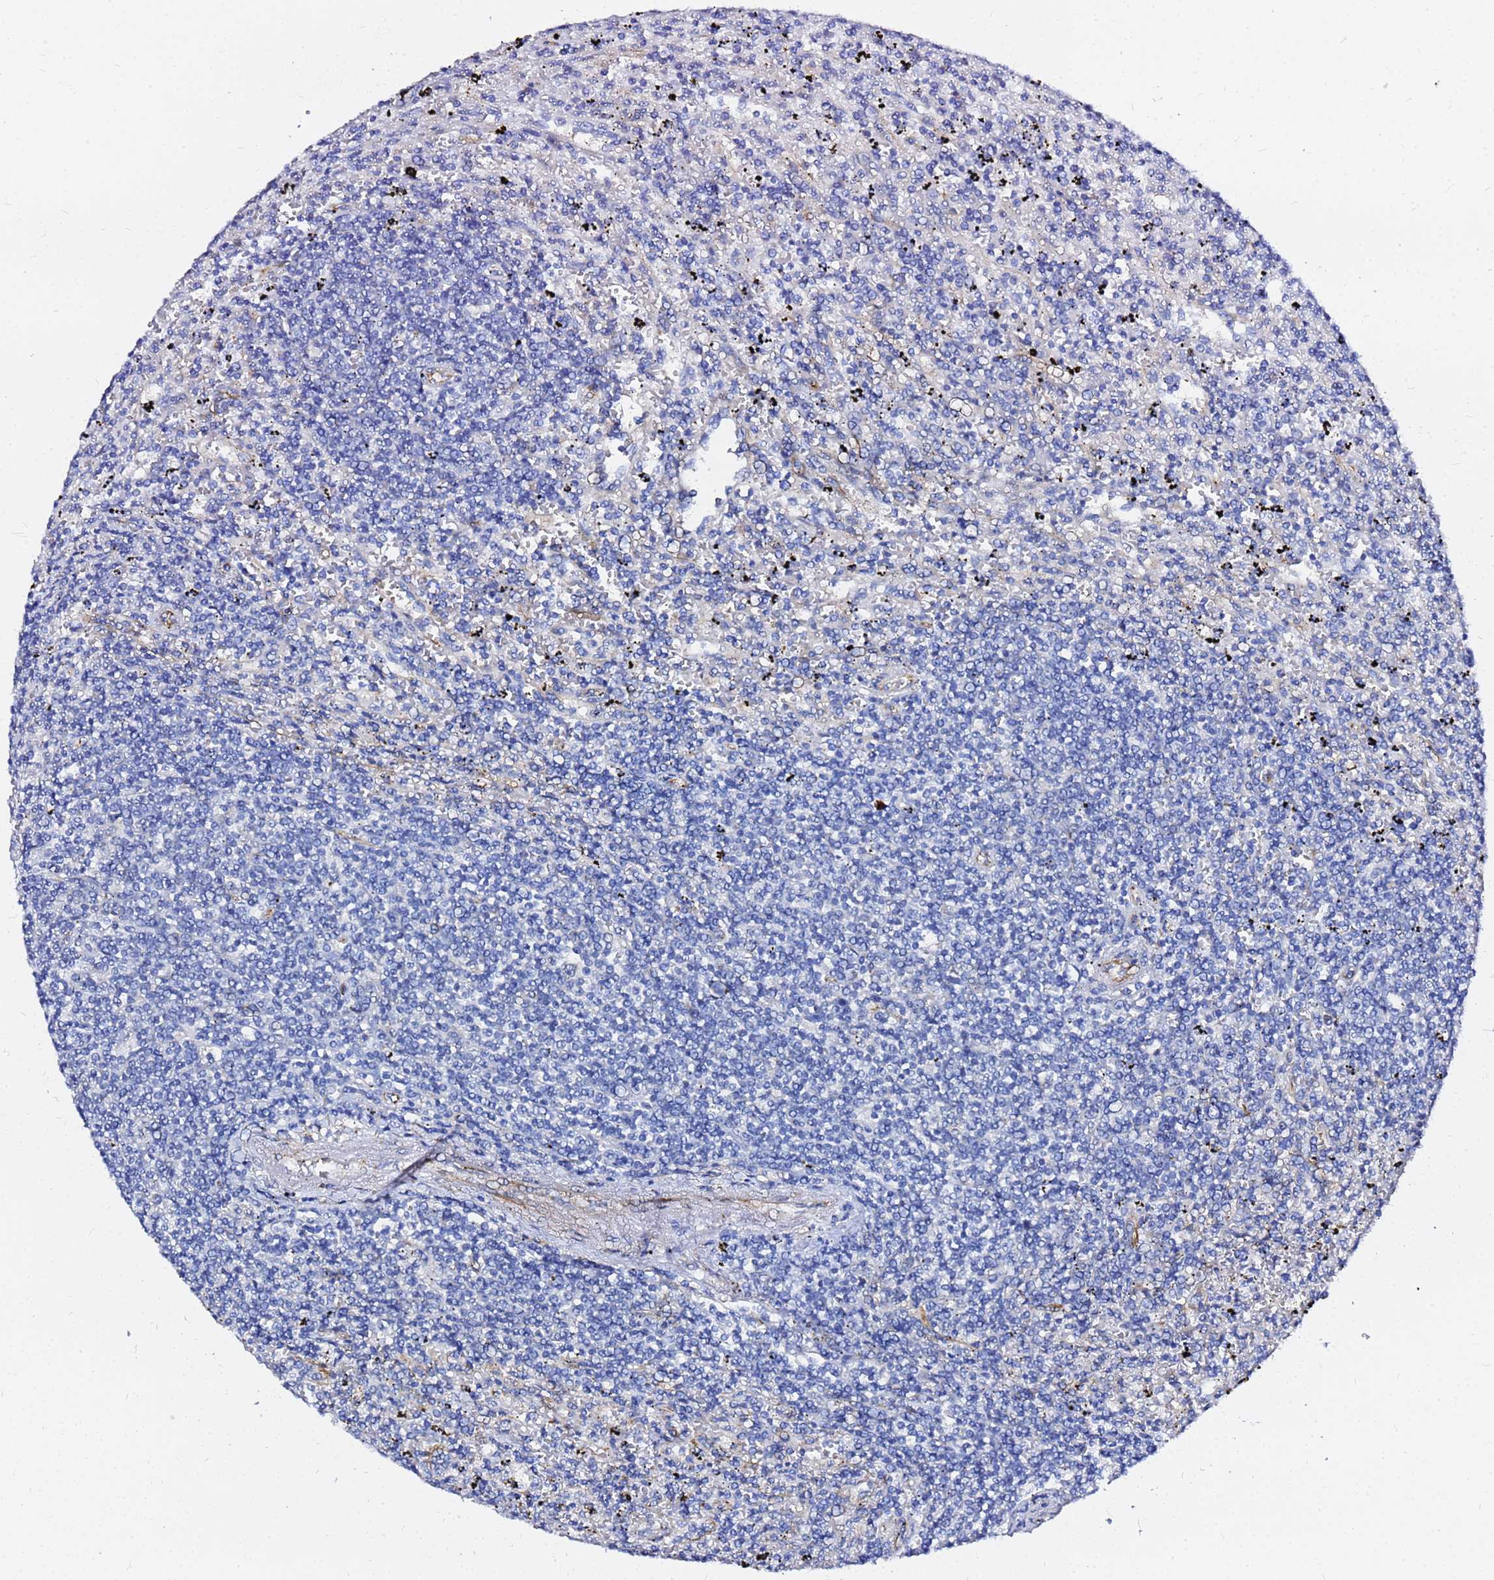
{"staining": {"intensity": "negative", "quantity": "none", "location": "none"}, "tissue": "lymphoma", "cell_type": "Tumor cells", "image_type": "cancer", "snomed": [{"axis": "morphology", "description": "Malignant lymphoma, non-Hodgkin's type, Low grade"}, {"axis": "topography", "description": "Spleen"}], "caption": "Micrograph shows no protein positivity in tumor cells of malignant lymphoma, non-Hodgkin's type (low-grade) tissue.", "gene": "TUBA8", "patient": {"sex": "male", "age": 76}}